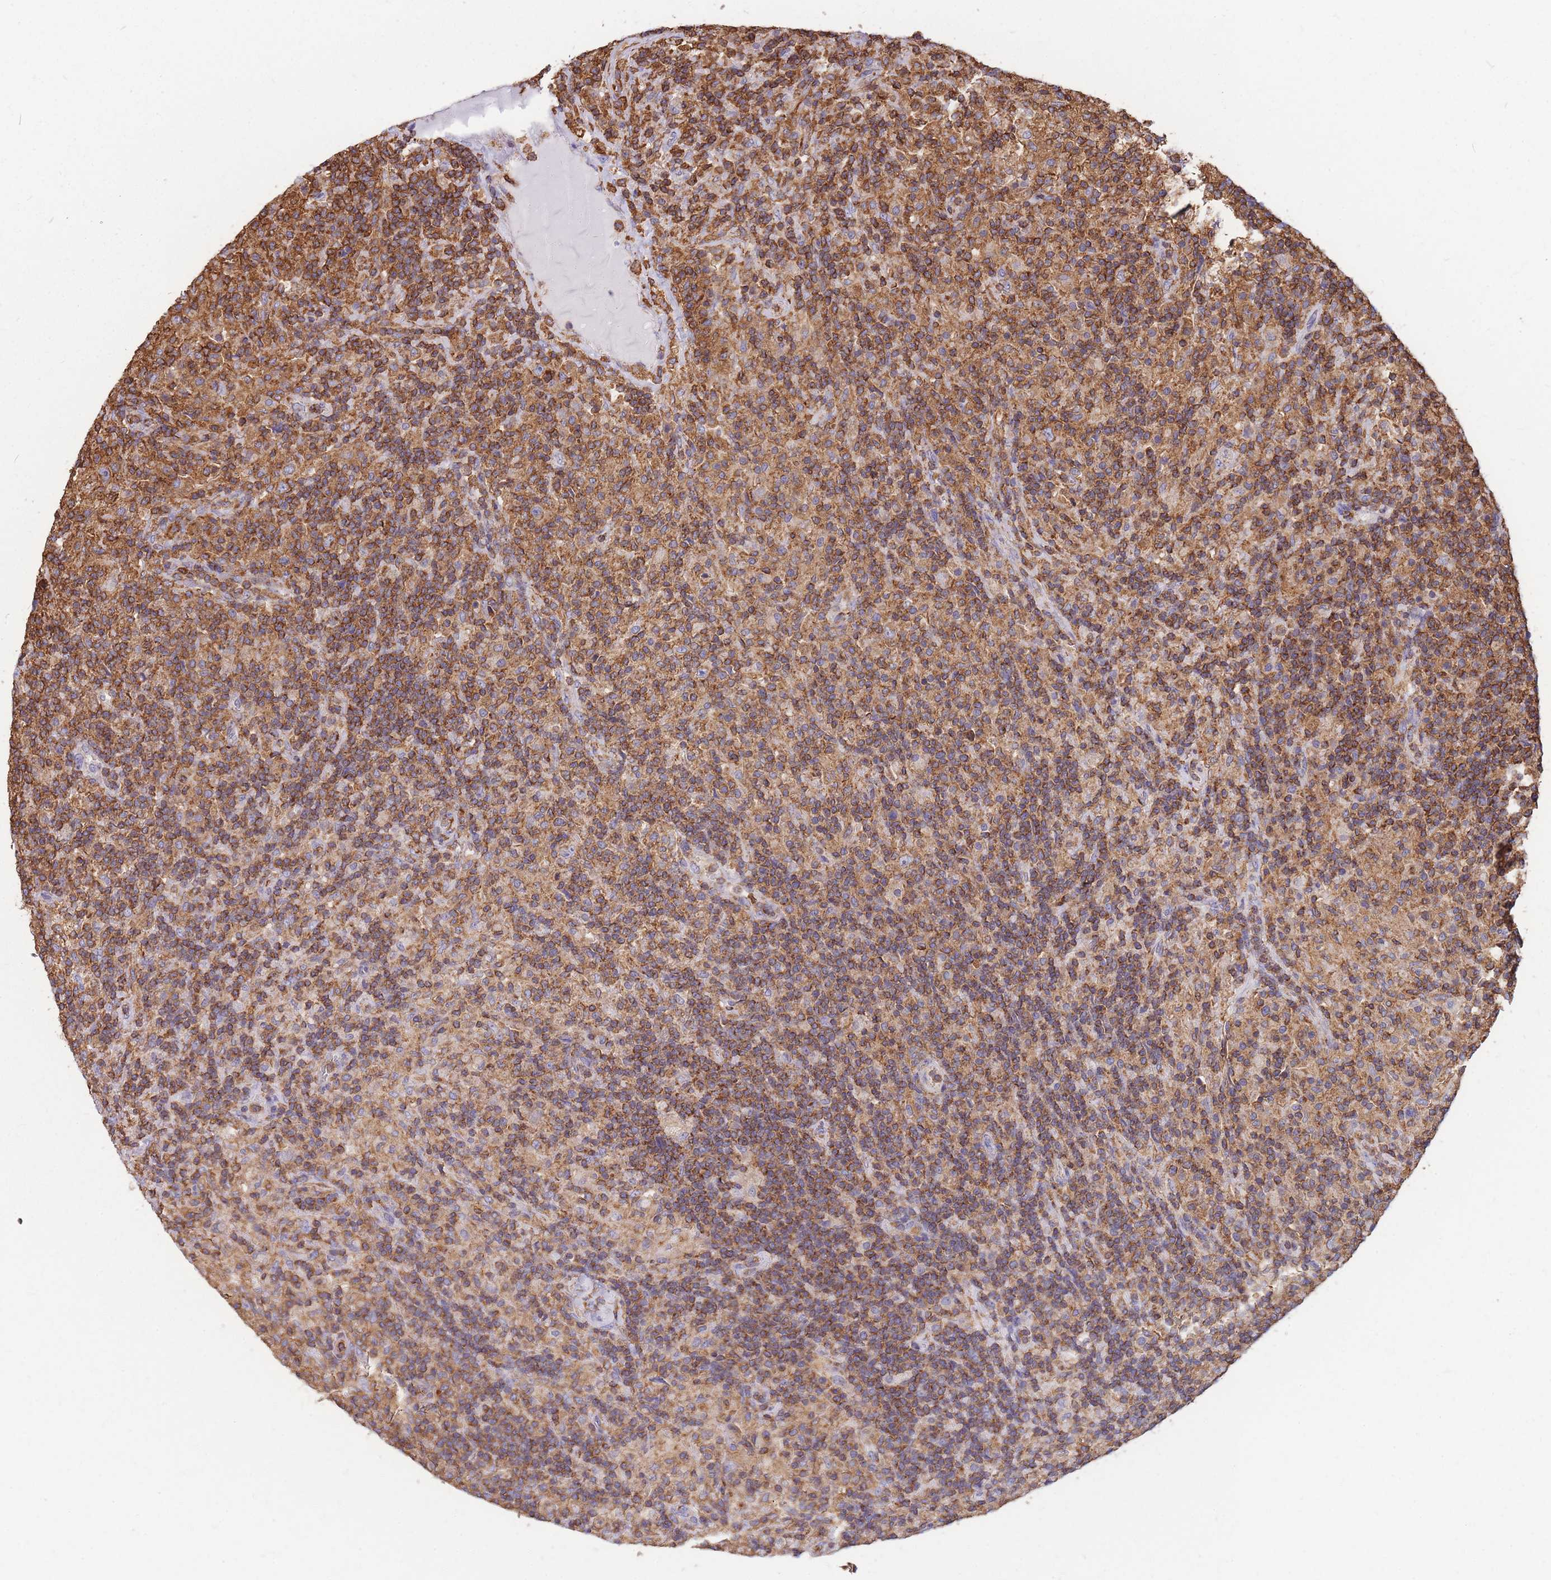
{"staining": {"intensity": "moderate", "quantity": ">75%", "location": "cytoplasmic/membranous"}, "tissue": "lymphoma", "cell_type": "Tumor cells", "image_type": "cancer", "snomed": [{"axis": "morphology", "description": "Hodgkin's disease, NOS"}, {"axis": "topography", "description": "Lymph node"}], "caption": "An immunohistochemistry (IHC) histopathology image of tumor tissue is shown. Protein staining in brown highlights moderate cytoplasmic/membranous positivity in lymphoma within tumor cells.", "gene": "MRPL54", "patient": {"sex": "male", "age": 70}}